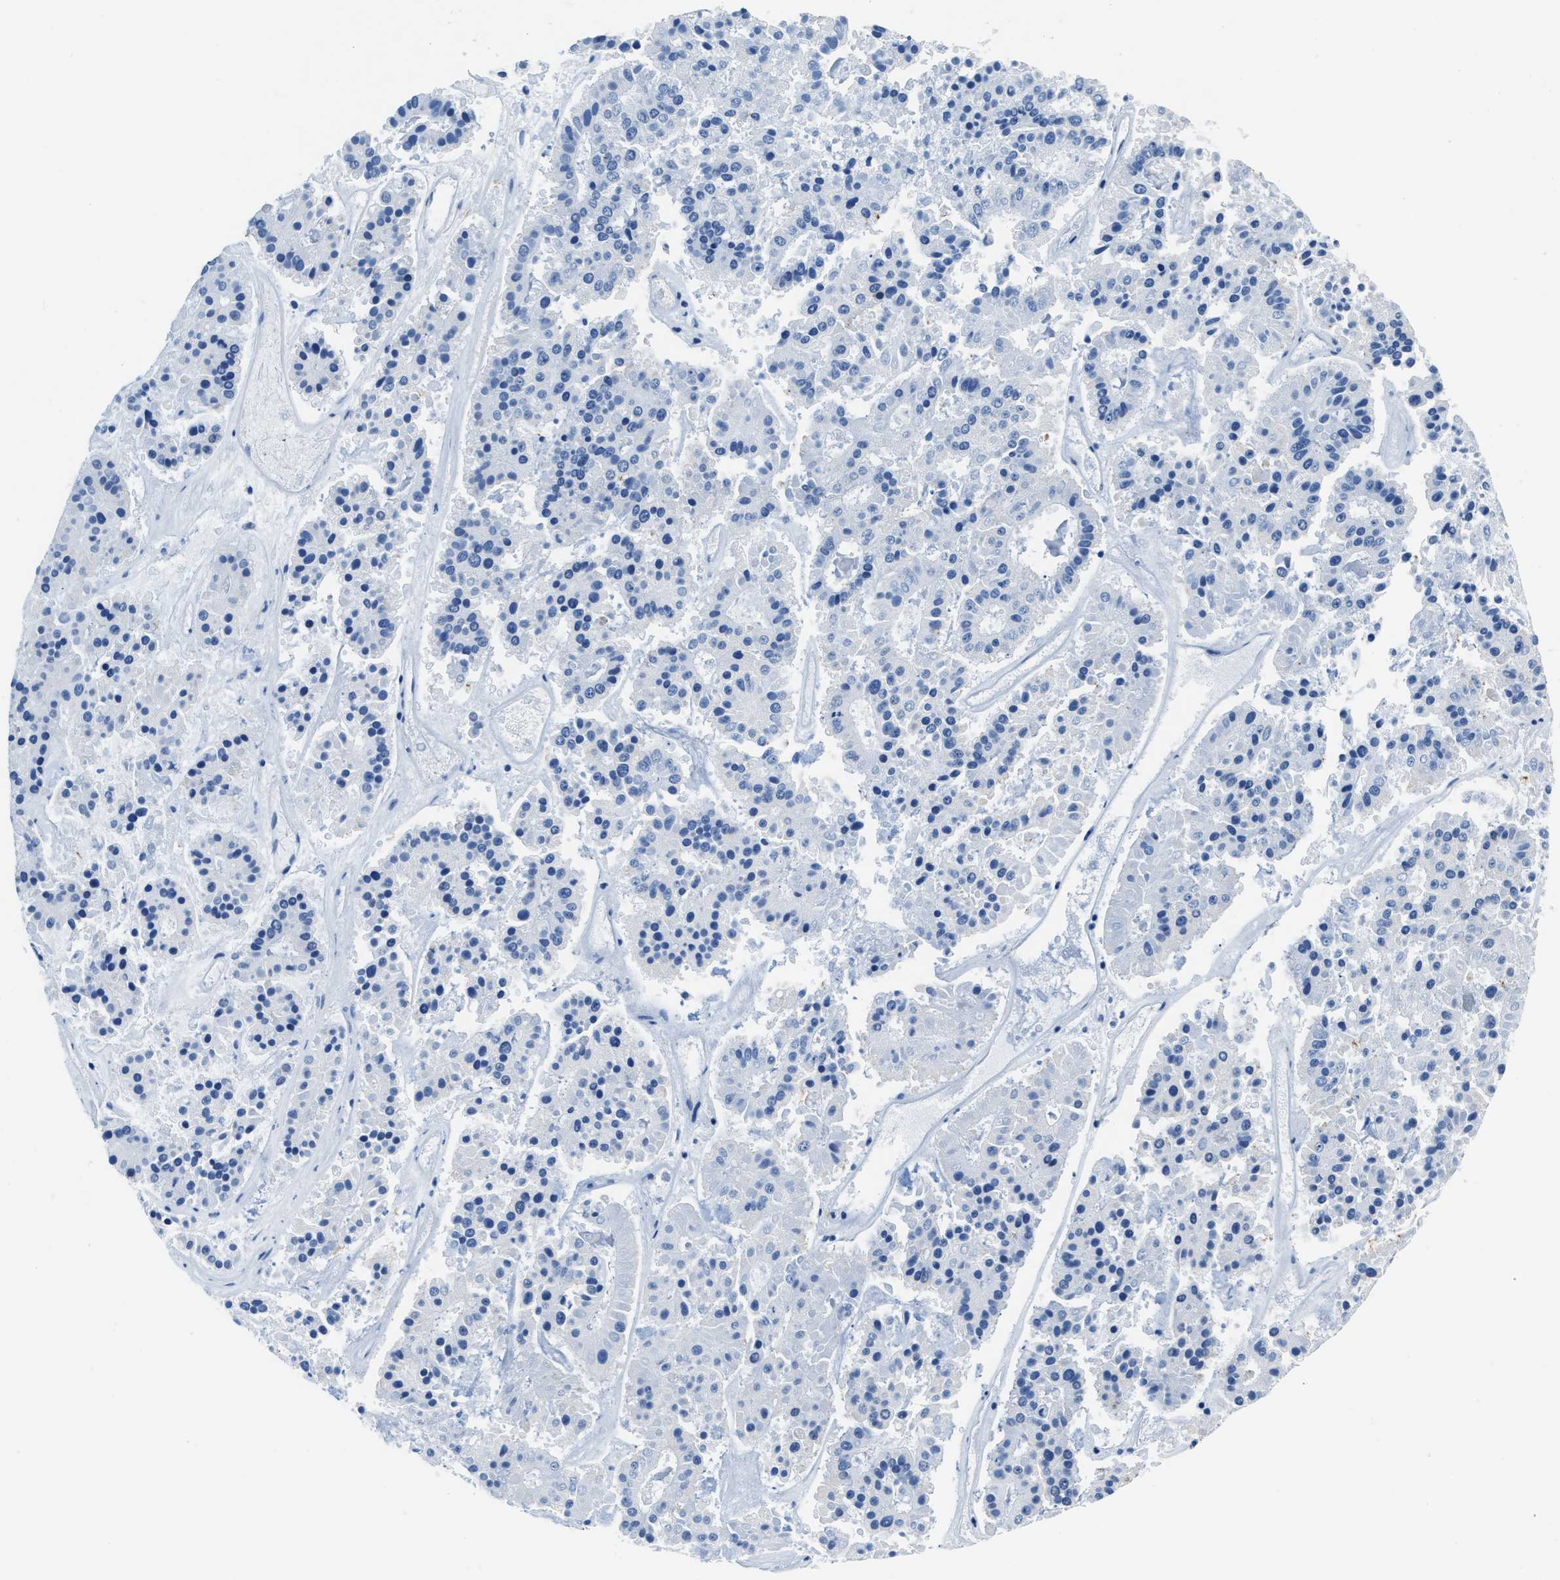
{"staining": {"intensity": "negative", "quantity": "none", "location": "none"}, "tissue": "pancreatic cancer", "cell_type": "Tumor cells", "image_type": "cancer", "snomed": [{"axis": "morphology", "description": "Adenocarcinoma, NOS"}, {"axis": "topography", "description": "Pancreas"}], "caption": "The photomicrograph reveals no significant positivity in tumor cells of adenocarcinoma (pancreatic).", "gene": "ASZ1", "patient": {"sex": "male", "age": 50}}